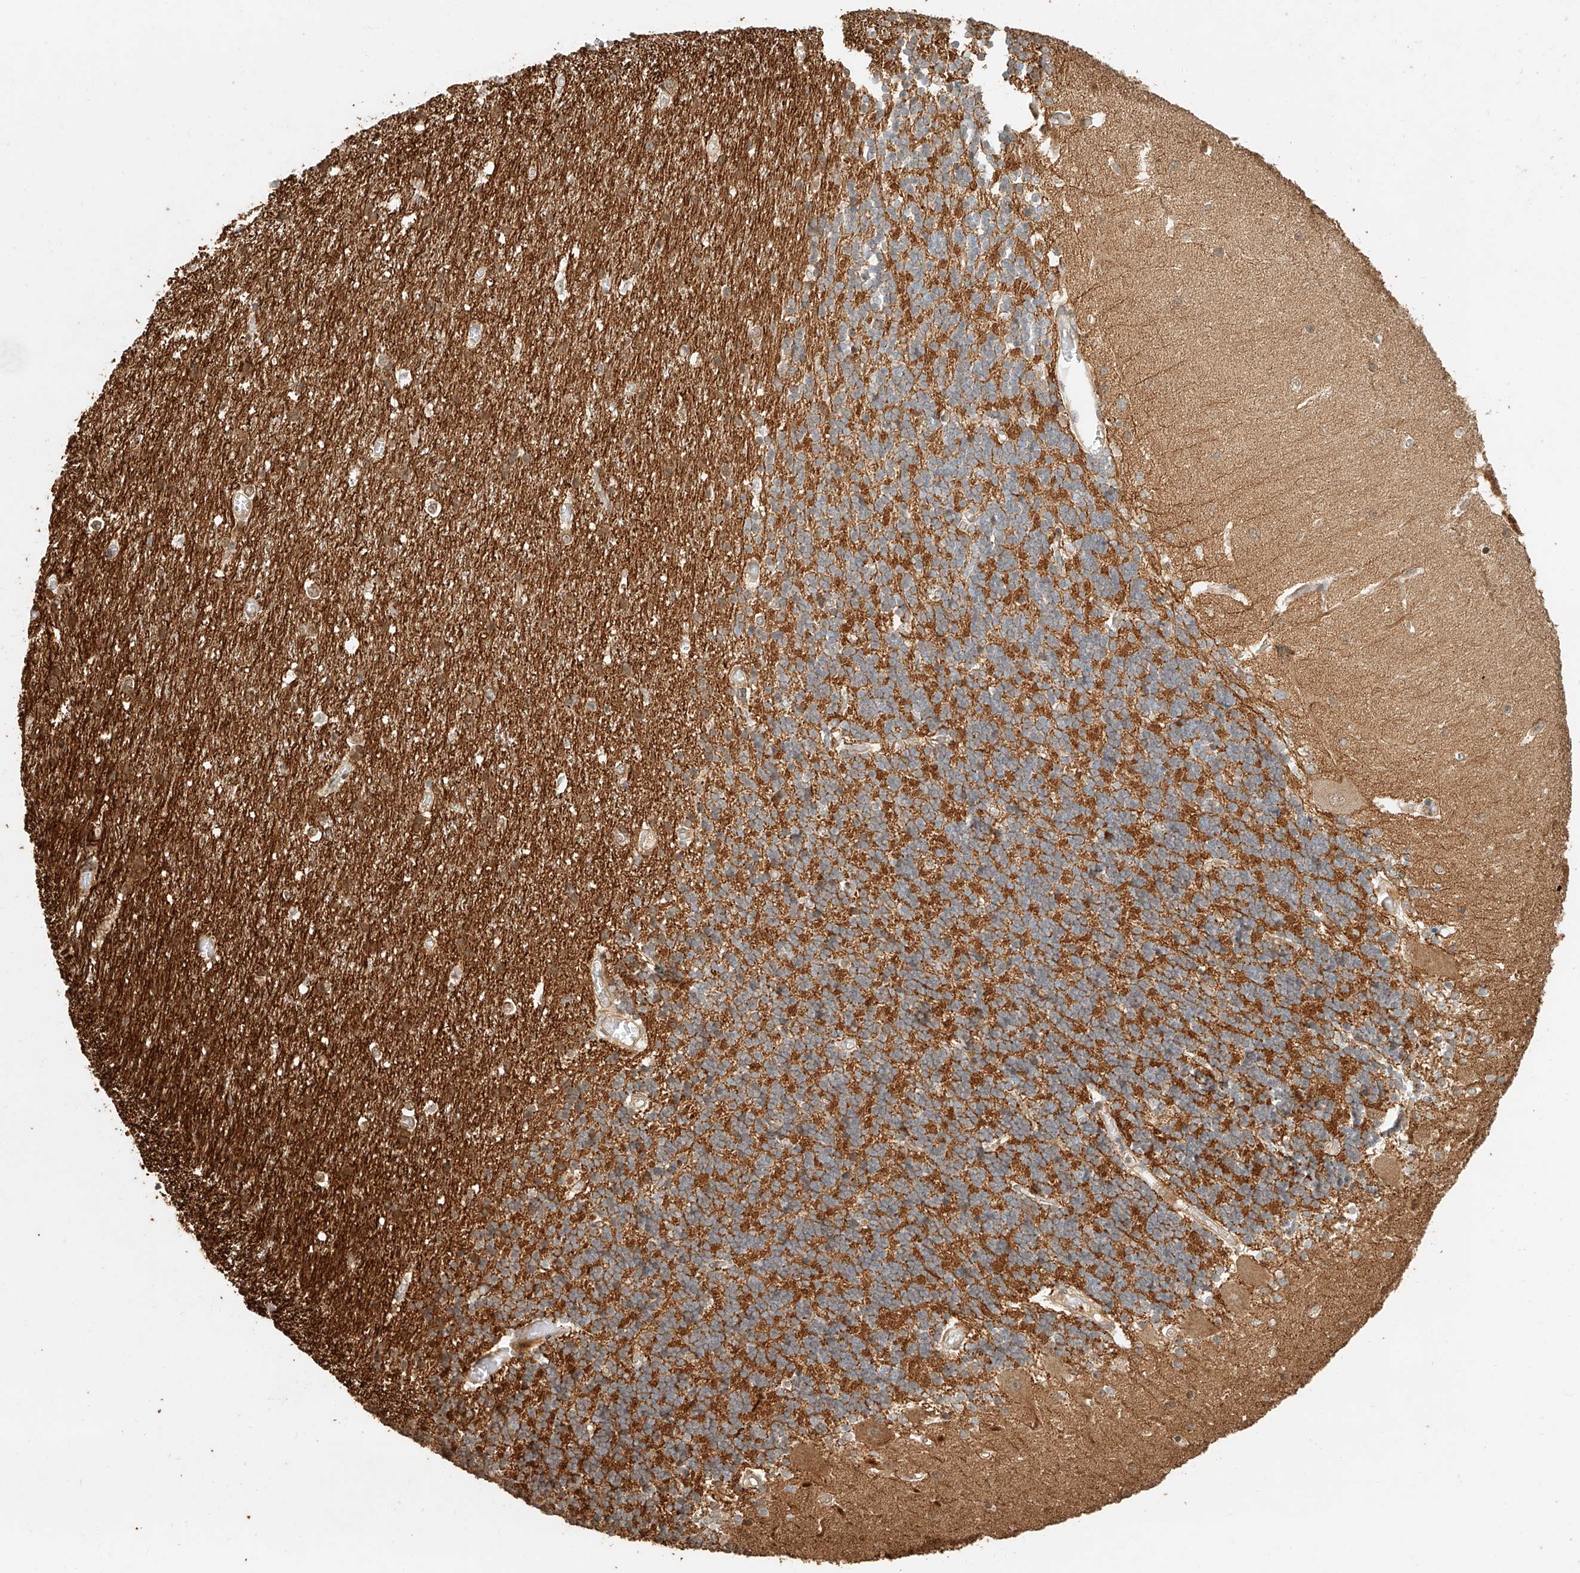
{"staining": {"intensity": "moderate", "quantity": ">75%", "location": "cytoplasmic/membranous"}, "tissue": "cerebellum", "cell_type": "Cells in granular layer", "image_type": "normal", "snomed": [{"axis": "morphology", "description": "Normal tissue, NOS"}, {"axis": "topography", "description": "Cerebellum"}], "caption": "Immunohistochemistry of normal human cerebellum demonstrates medium levels of moderate cytoplasmic/membranous positivity in approximately >75% of cells in granular layer.", "gene": "NAP1L1", "patient": {"sex": "male", "age": 37}}